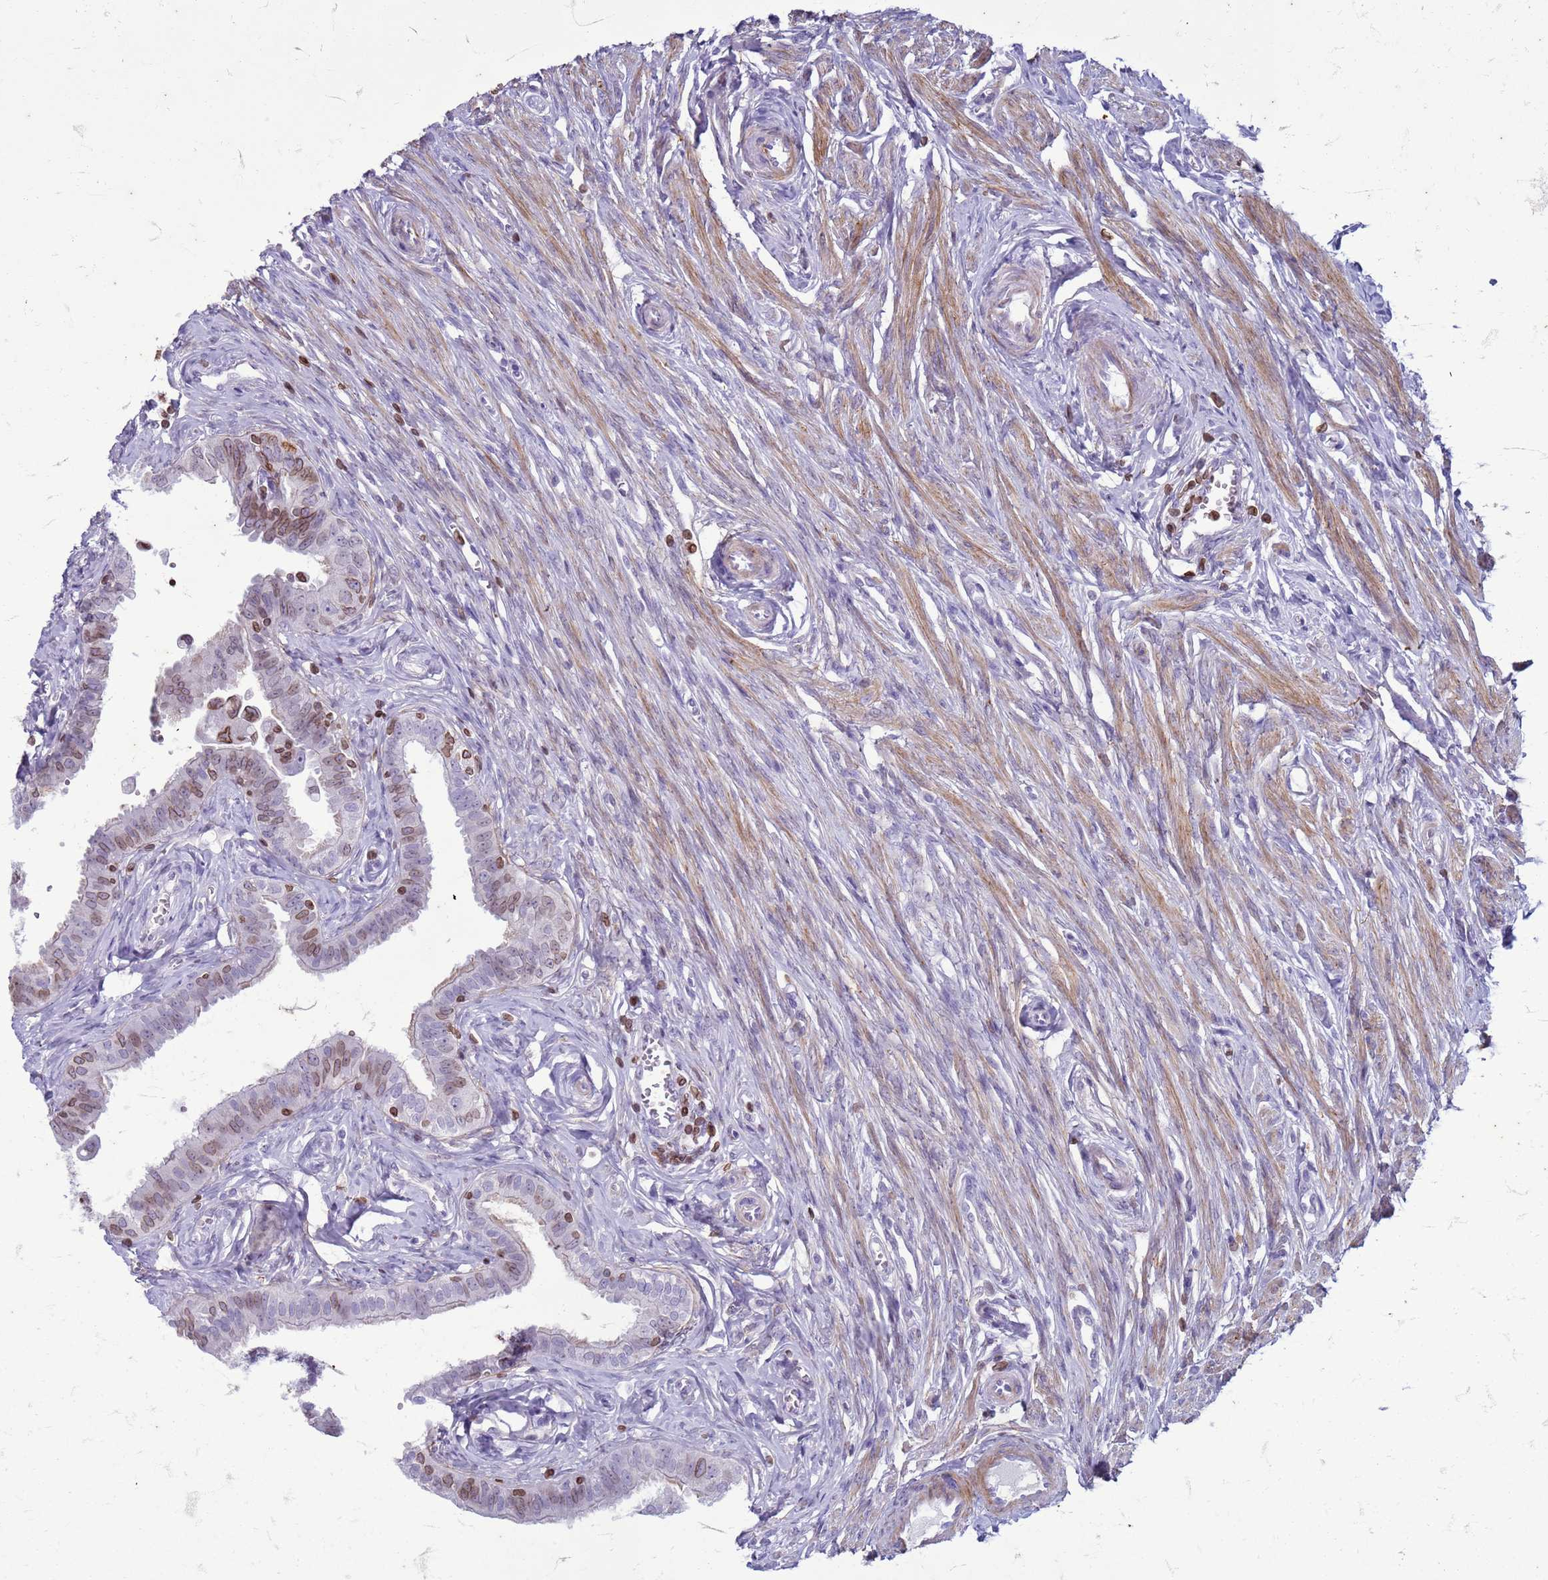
{"staining": {"intensity": "moderate", "quantity": "25%-75%", "location": "cytoplasmic/membranous,nuclear"}, "tissue": "fallopian tube", "cell_type": "Glandular cells", "image_type": "normal", "snomed": [{"axis": "morphology", "description": "Normal tissue, NOS"}, {"axis": "morphology", "description": "Carcinoma, NOS"}, {"axis": "topography", "description": "Fallopian tube"}, {"axis": "topography", "description": "Ovary"}], "caption": "Immunohistochemical staining of unremarkable human fallopian tube shows medium levels of moderate cytoplasmic/membranous,nuclear expression in approximately 25%-75% of glandular cells. Nuclei are stained in blue.", "gene": "METTL25B", "patient": {"sex": "female", "age": 59}}